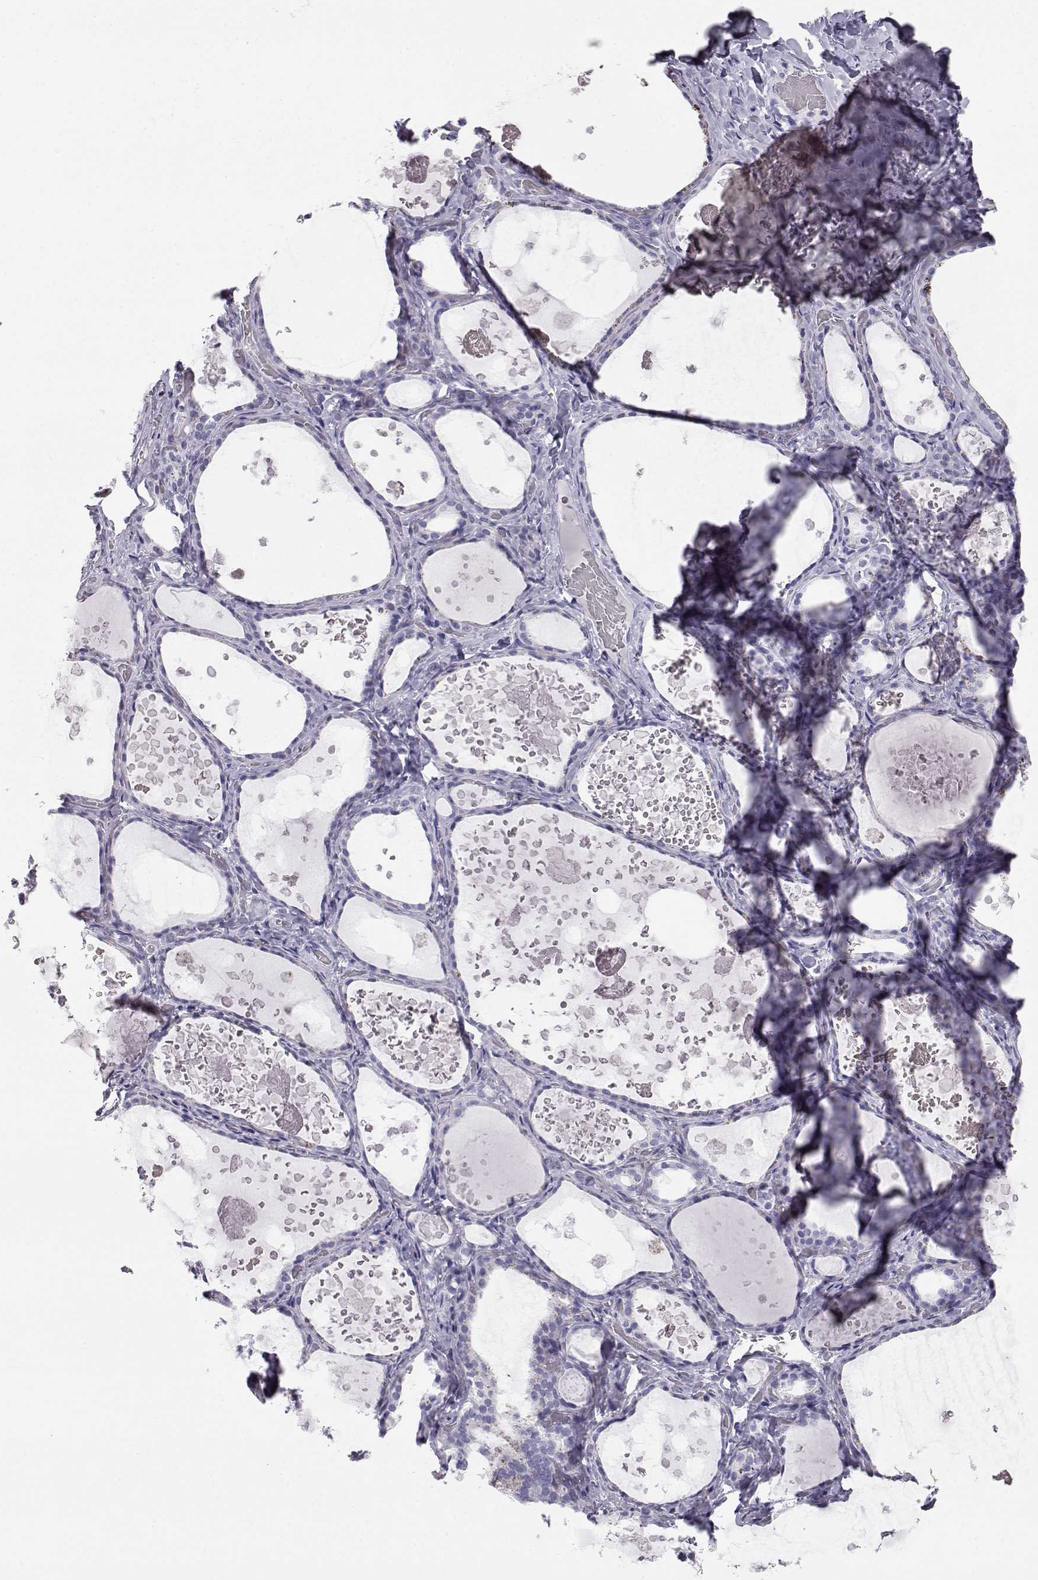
{"staining": {"intensity": "negative", "quantity": "none", "location": "none"}, "tissue": "thyroid gland", "cell_type": "Glandular cells", "image_type": "normal", "snomed": [{"axis": "morphology", "description": "Normal tissue, NOS"}, {"axis": "topography", "description": "Thyroid gland"}], "caption": "Immunohistochemistry (IHC) micrograph of benign thyroid gland: thyroid gland stained with DAB displays no significant protein staining in glandular cells. (Brightfield microscopy of DAB immunohistochemistry (IHC) at high magnification).", "gene": "ITLN1", "patient": {"sex": "female", "age": 56}}